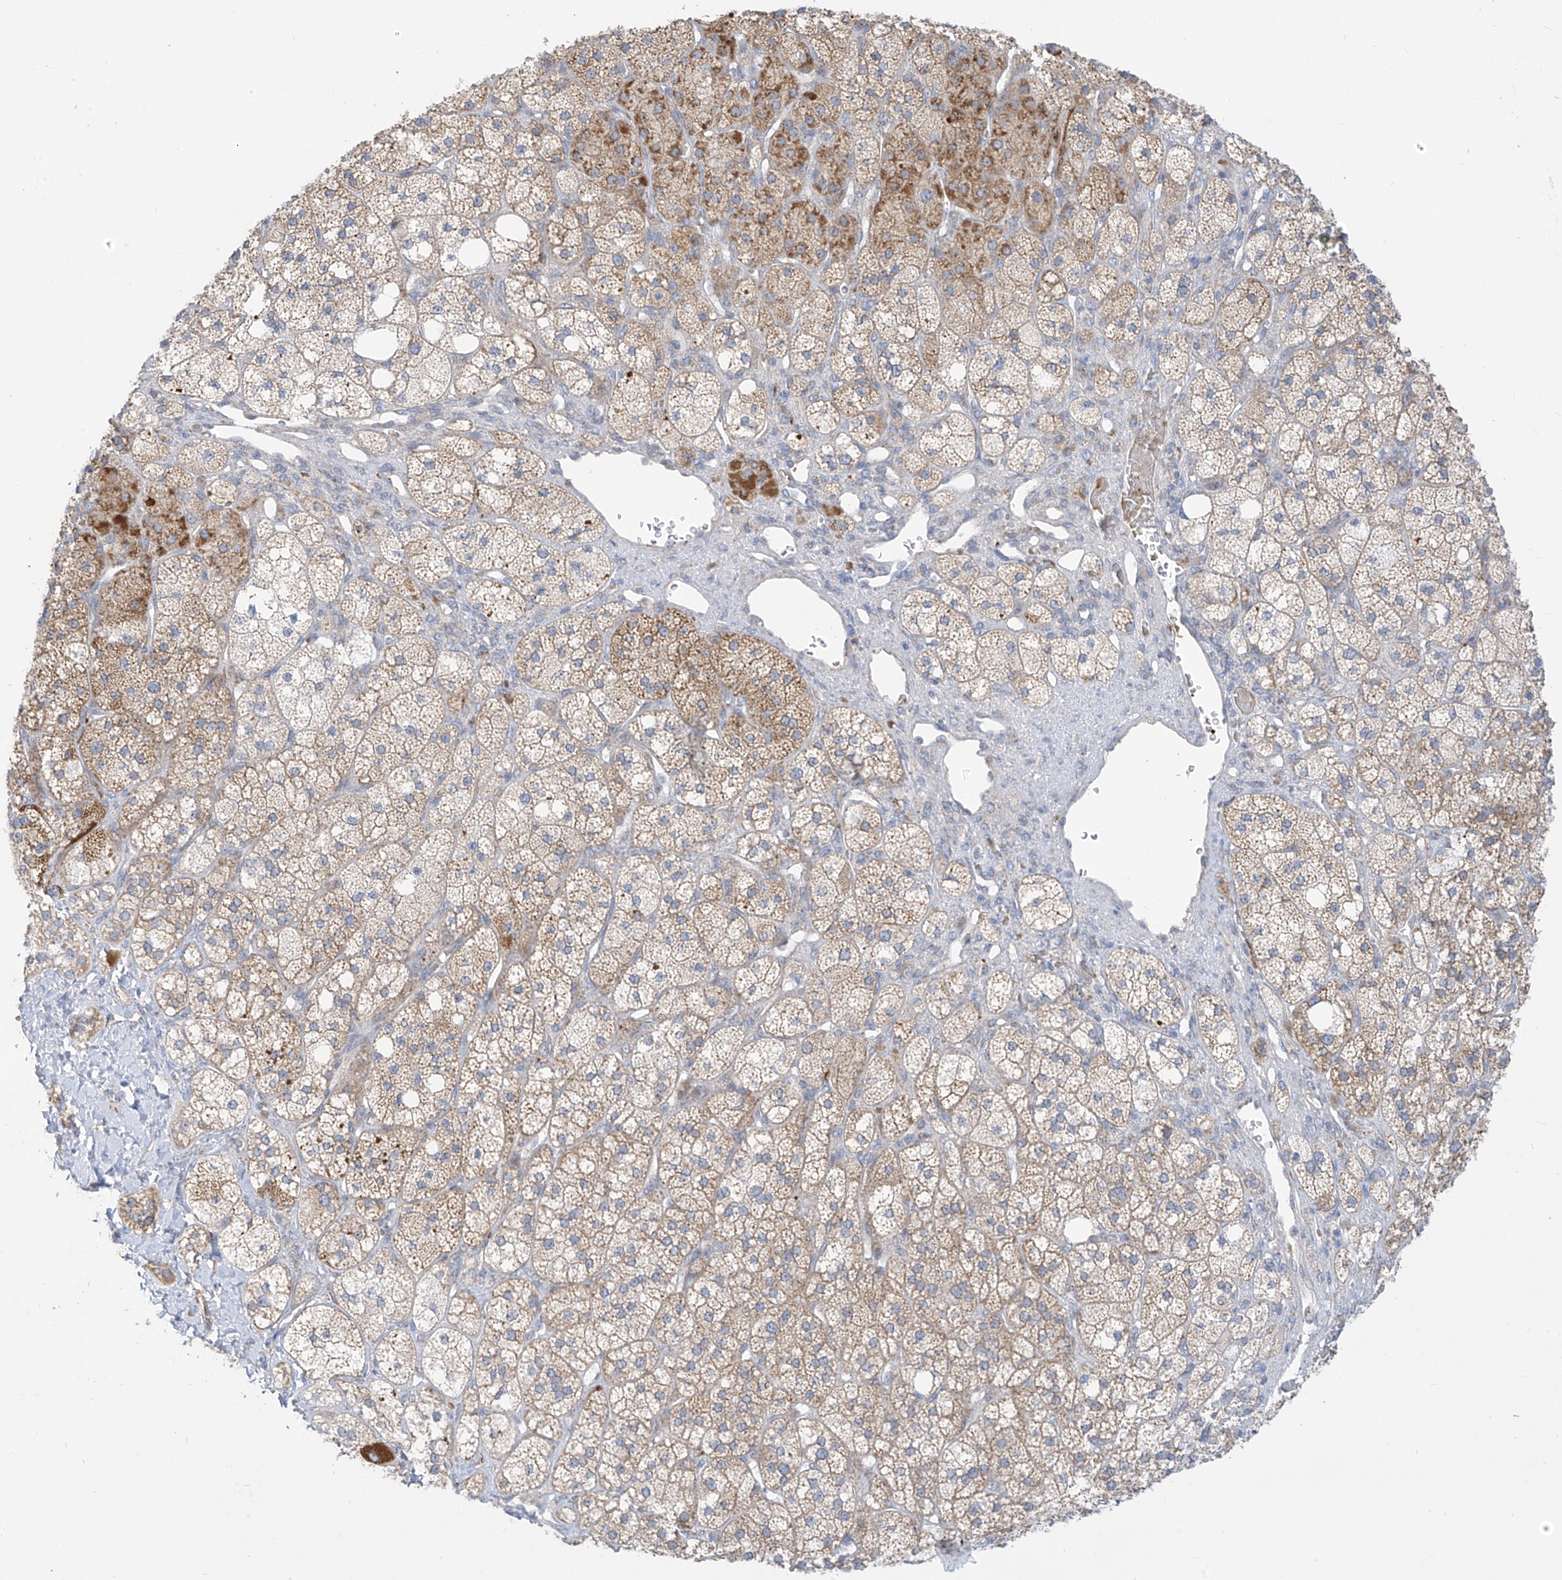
{"staining": {"intensity": "moderate", "quantity": "25%-75%", "location": "cytoplasmic/membranous"}, "tissue": "adrenal gland", "cell_type": "Glandular cells", "image_type": "normal", "snomed": [{"axis": "morphology", "description": "Normal tissue, NOS"}, {"axis": "topography", "description": "Adrenal gland"}], "caption": "Immunohistochemical staining of benign human adrenal gland demonstrates 25%-75% levels of moderate cytoplasmic/membranous protein expression in approximately 25%-75% of glandular cells. The protein of interest is shown in brown color, while the nuclei are stained blue.", "gene": "ARHGEF40", "patient": {"sex": "male", "age": 61}}